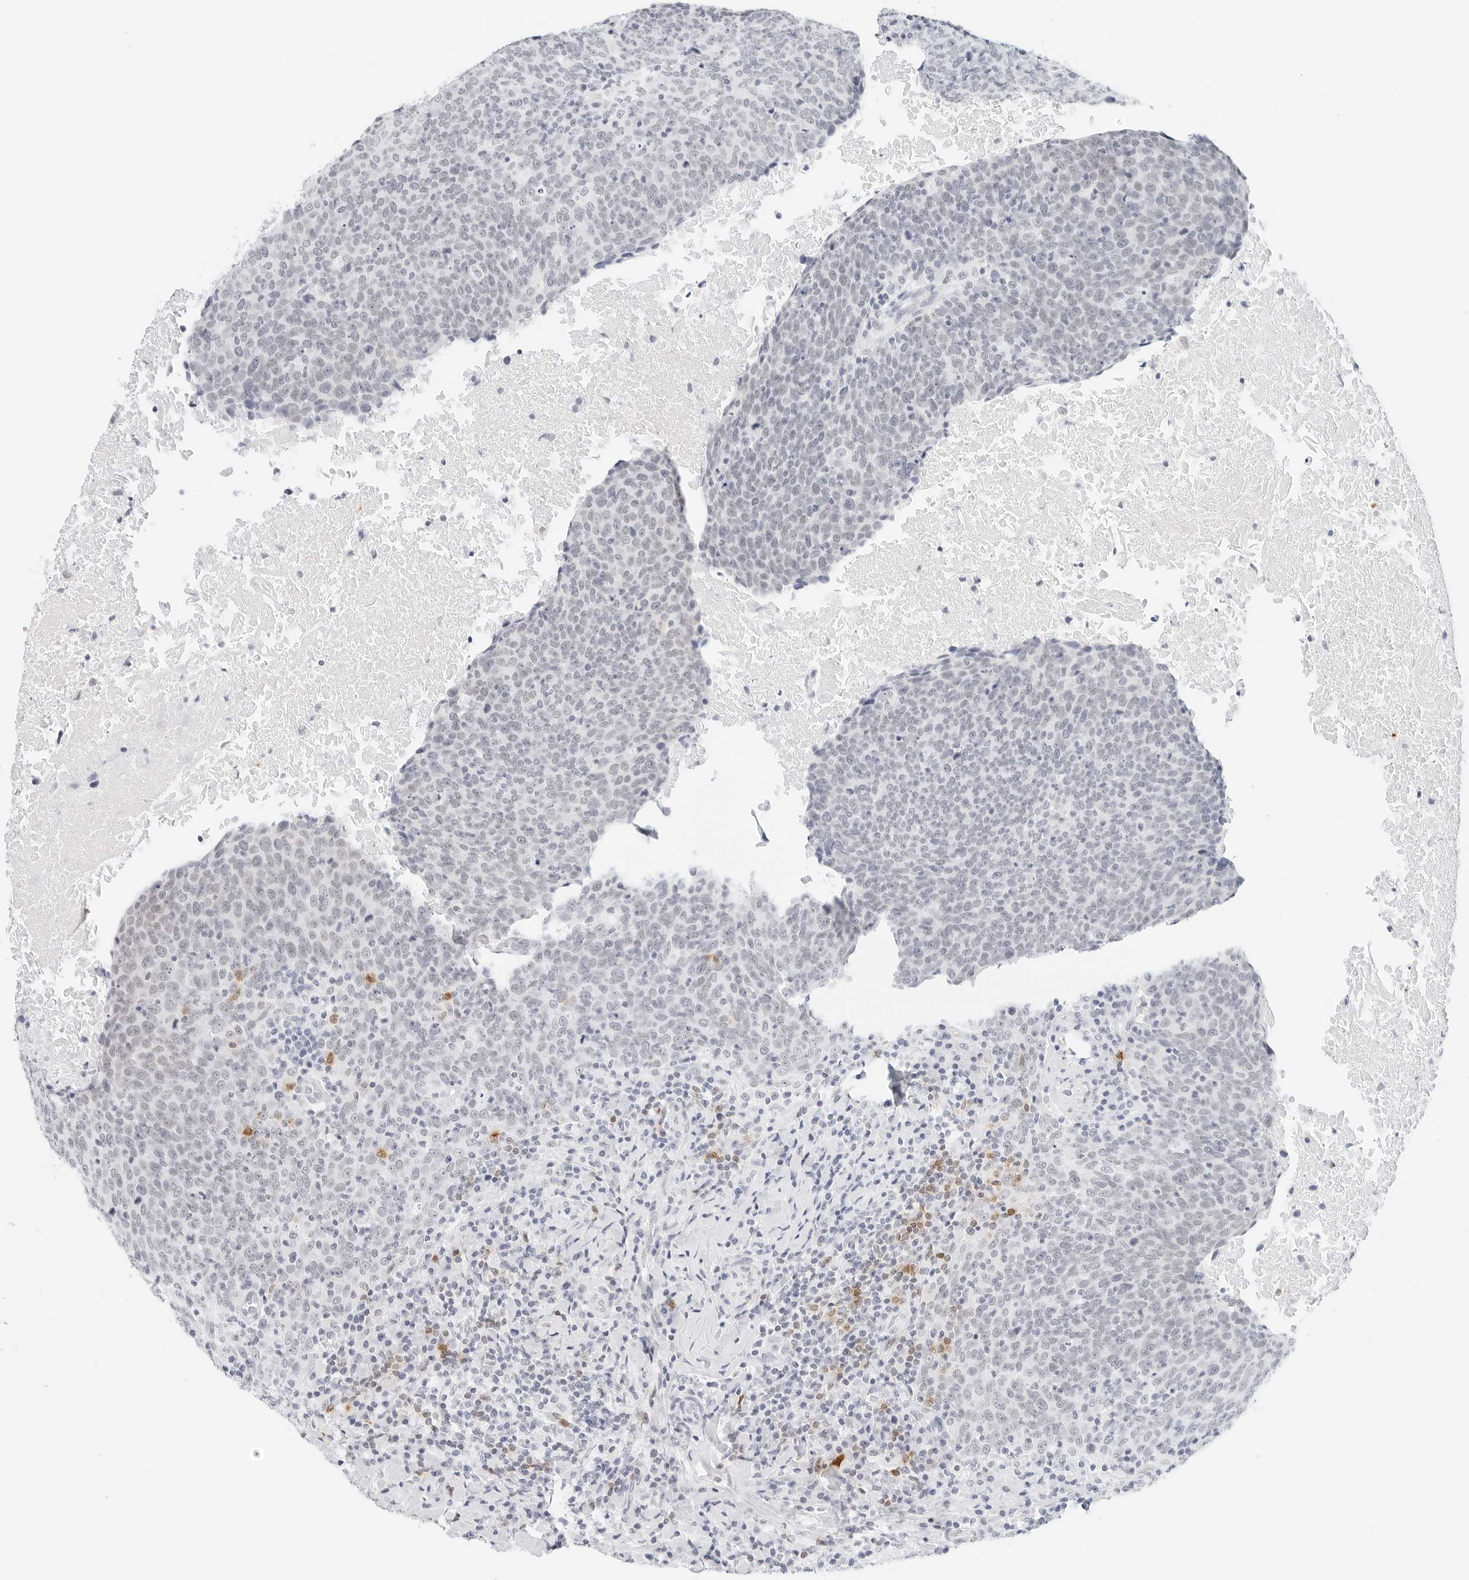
{"staining": {"intensity": "negative", "quantity": "none", "location": "none"}, "tissue": "head and neck cancer", "cell_type": "Tumor cells", "image_type": "cancer", "snomed": [{"axis": "morphology", "description": "Squamous cell carcinoma, NOS"}, {"axis": "morphology", "description": "Squamous cell carcinoma, metastatic, NOS"}, {"axis": "topography", "description": "Lymph node"}, {"axis": "topography", "description": "Head-Neck"}], "caption": "The immunohistochemistry micrograph has no significant staining in tumor cells of metastatic squamous cell carcinoma (head and neck) tissue. The staining was performed using DAB to visualize the protein expression in brown, while the nuclei were stained in blue with hematoxylin (Magnification: 20x).", "gene": "CD22", "patient": {"sex": "male", "age": 62}}